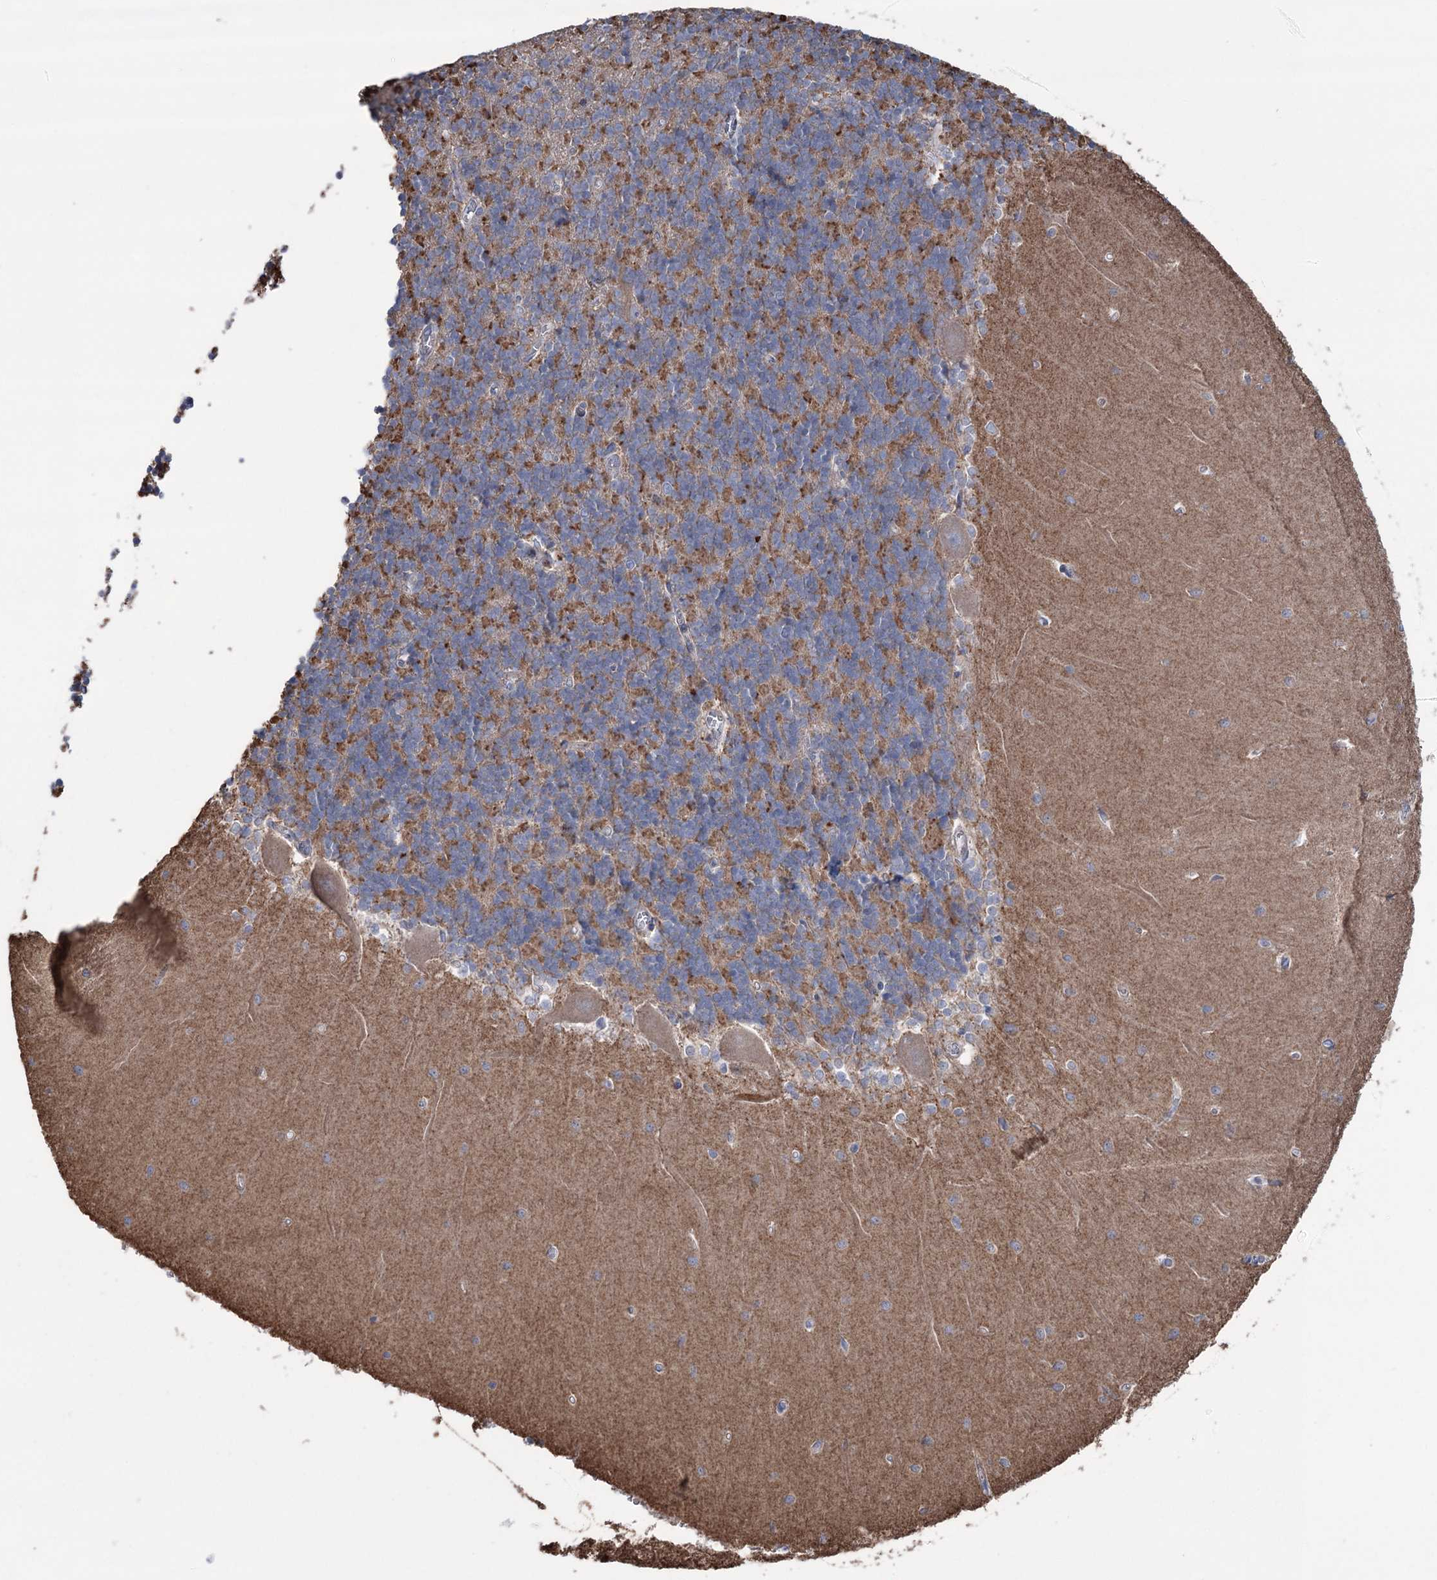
{"staining": {"intensity": "moderate", "quantity": "25%-75%", "location": "cytoplasmic/membranous"}, "tissue": "cerebellum", "cell_type": "Cells in granular layer", "image_type": "normal", "snomed": [{"axis": "morphology", "description": "Normal tissue, NOS"}, {"axis": "topography", "description": "Cerebellum"}], "caption": "Protein analysis of benign cerebellum shows moderate cytoplasmic/membranous positivity in about 25%-75% of cells in granular layer. Nuclei are stained in blue.", "gene": "TRIM71", "patient": {"sex": "male", "age": 37}}